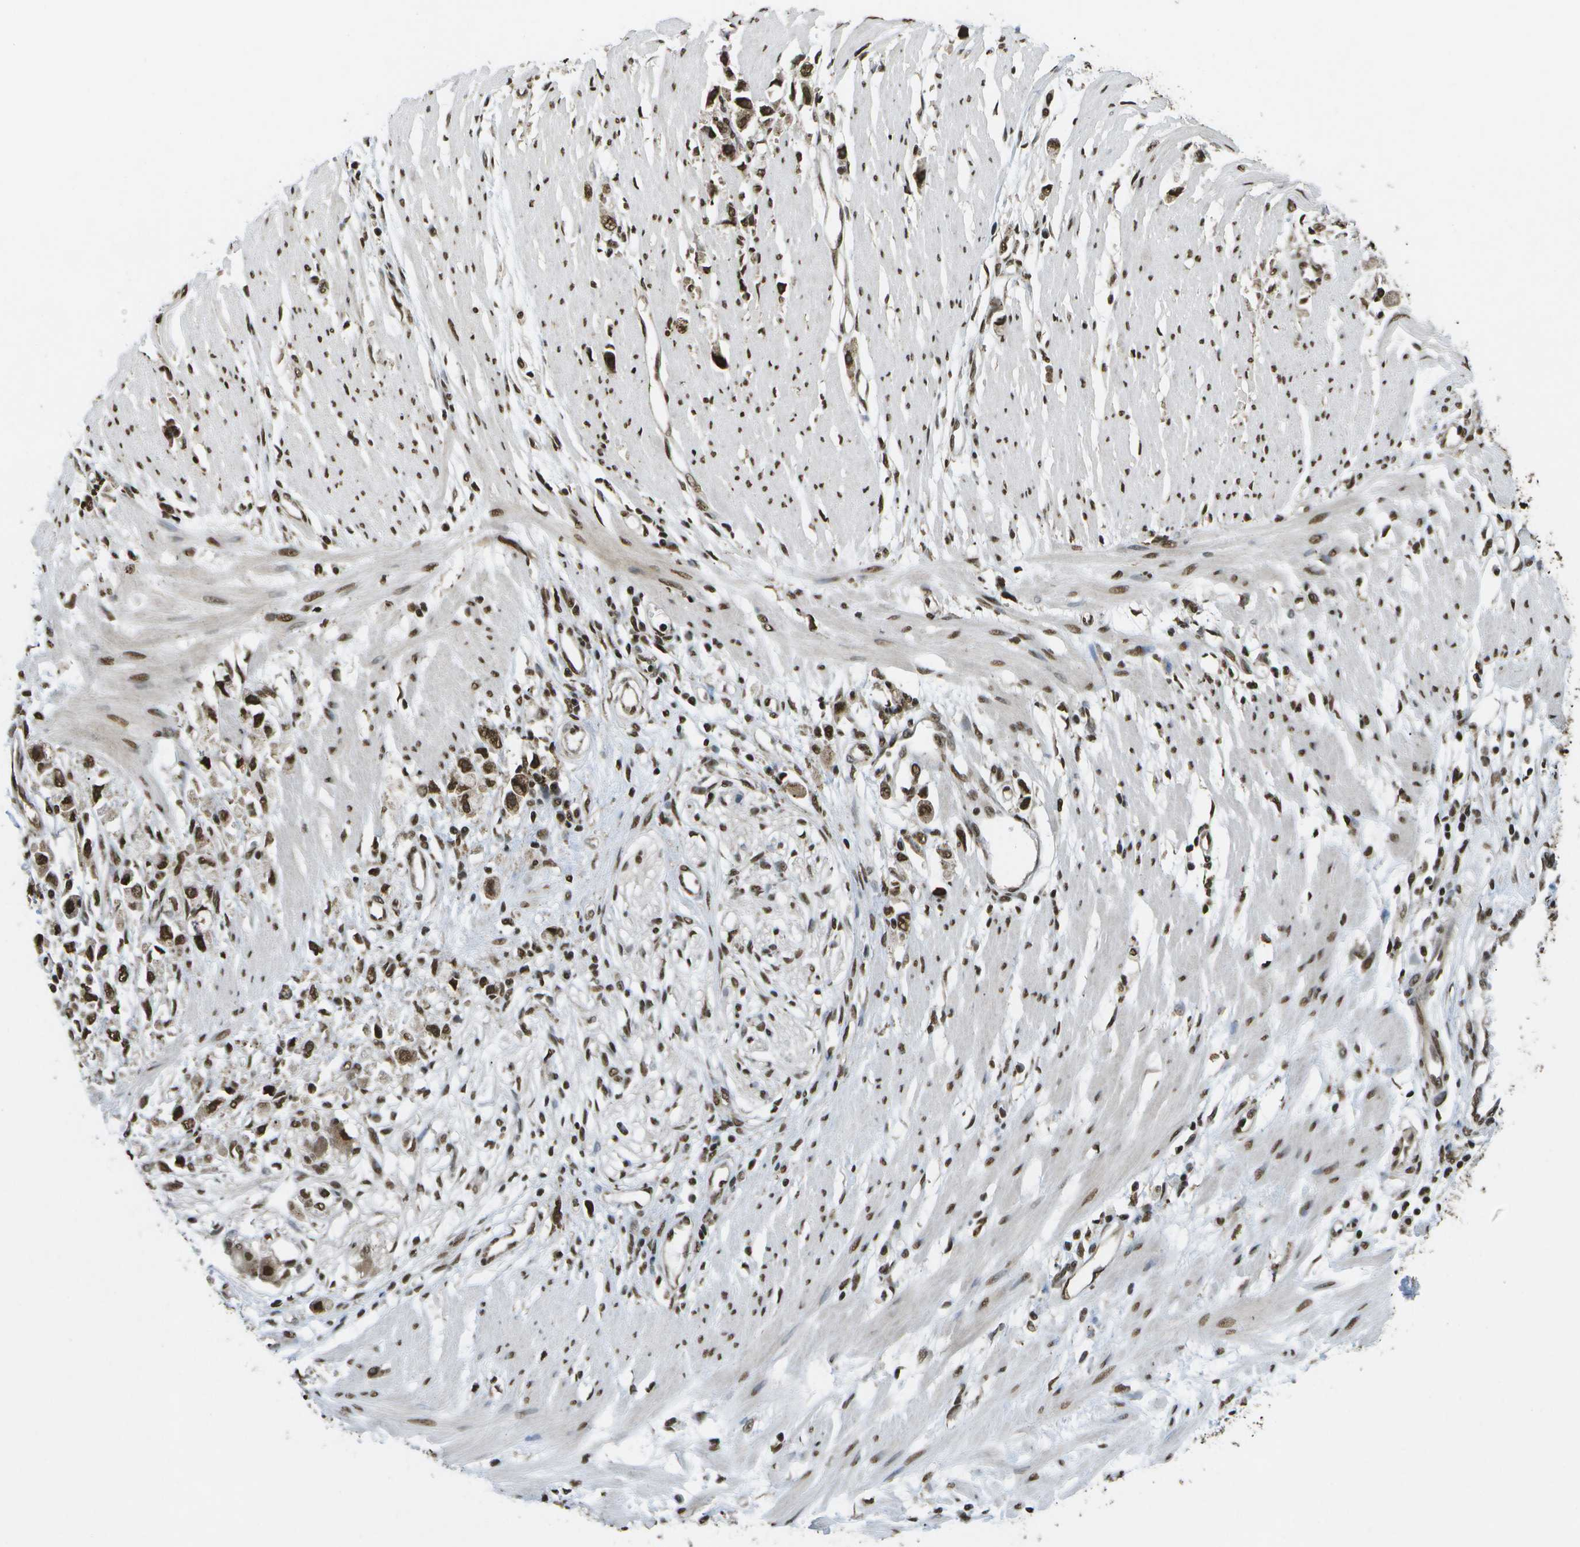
{"staining": {"intensity": "strong", "quantity": "25%-75%", "location": "nuclear"}, "tissue": "stomach cancer", "cell_type": "Tumor cells", "image_type": "cancer", "snomed": [{"axis": "morphology", "description": "Adenocarcinoma, NOS"}, {"axis": "topography", "description": "Stomach"}], "caption": "Stomach adenocarcinoma stained with immunohistochemistry exhibits strong nuclear staining in approximately 25%-75% of tumor cells.", "gene": "SPEN", "patient": {"sex": "female", "age": 59}}